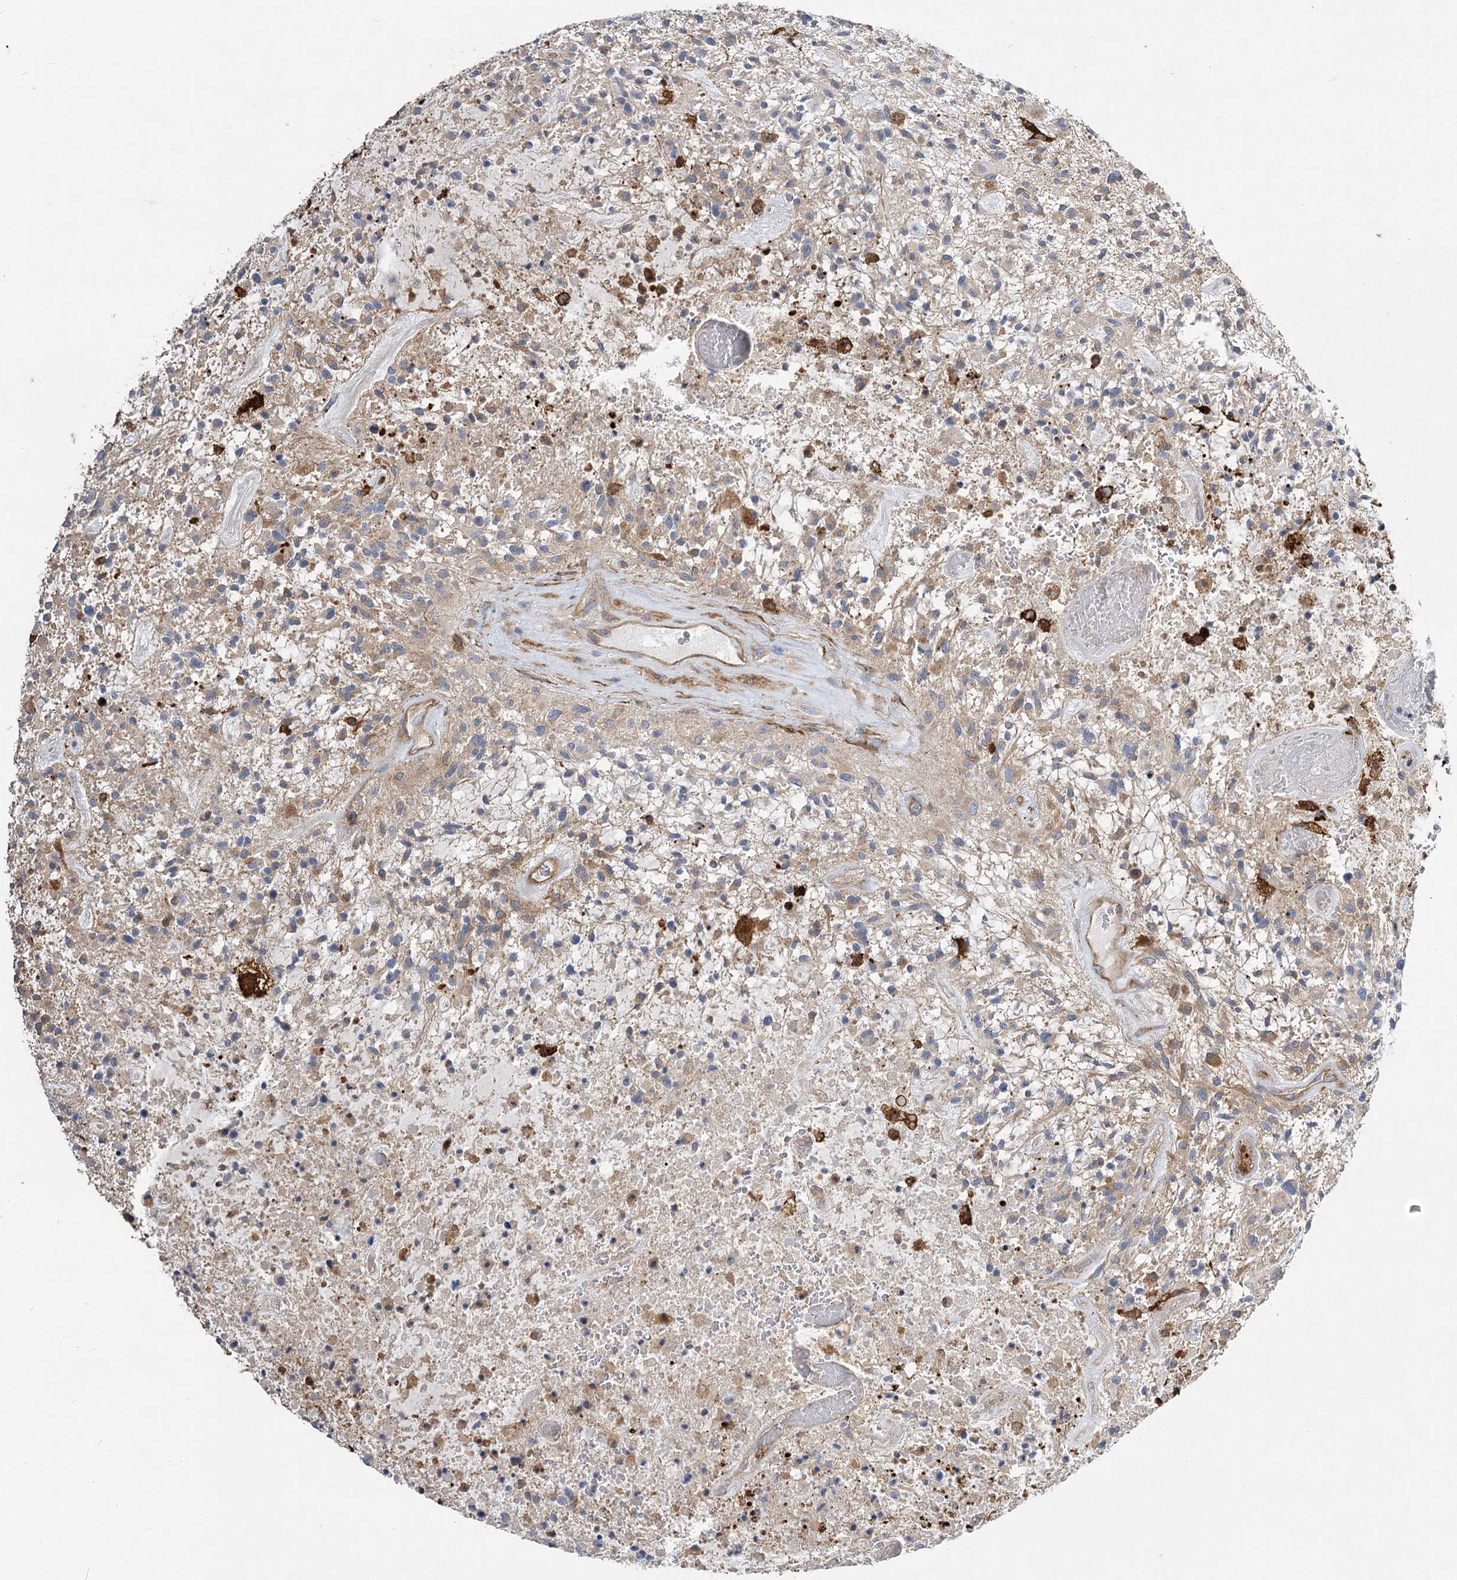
{"staining": {"intensity": "negative", "quantity": "none", "location": "none"}, "tissue": "glioma", "cell_type": "Tumor cells", "image_type": "cancer", "snomed": [{"axis": "morphology", "description": "Glioma, malignant, High grade"}, {"axis": "topography", "description": "Brain"}], "caption": "Tumor cells are negative for protein expression in human malignant glioma (high-grade).", "gene": "RMDN2", "patient": {"sex": "male", "age": 47}}